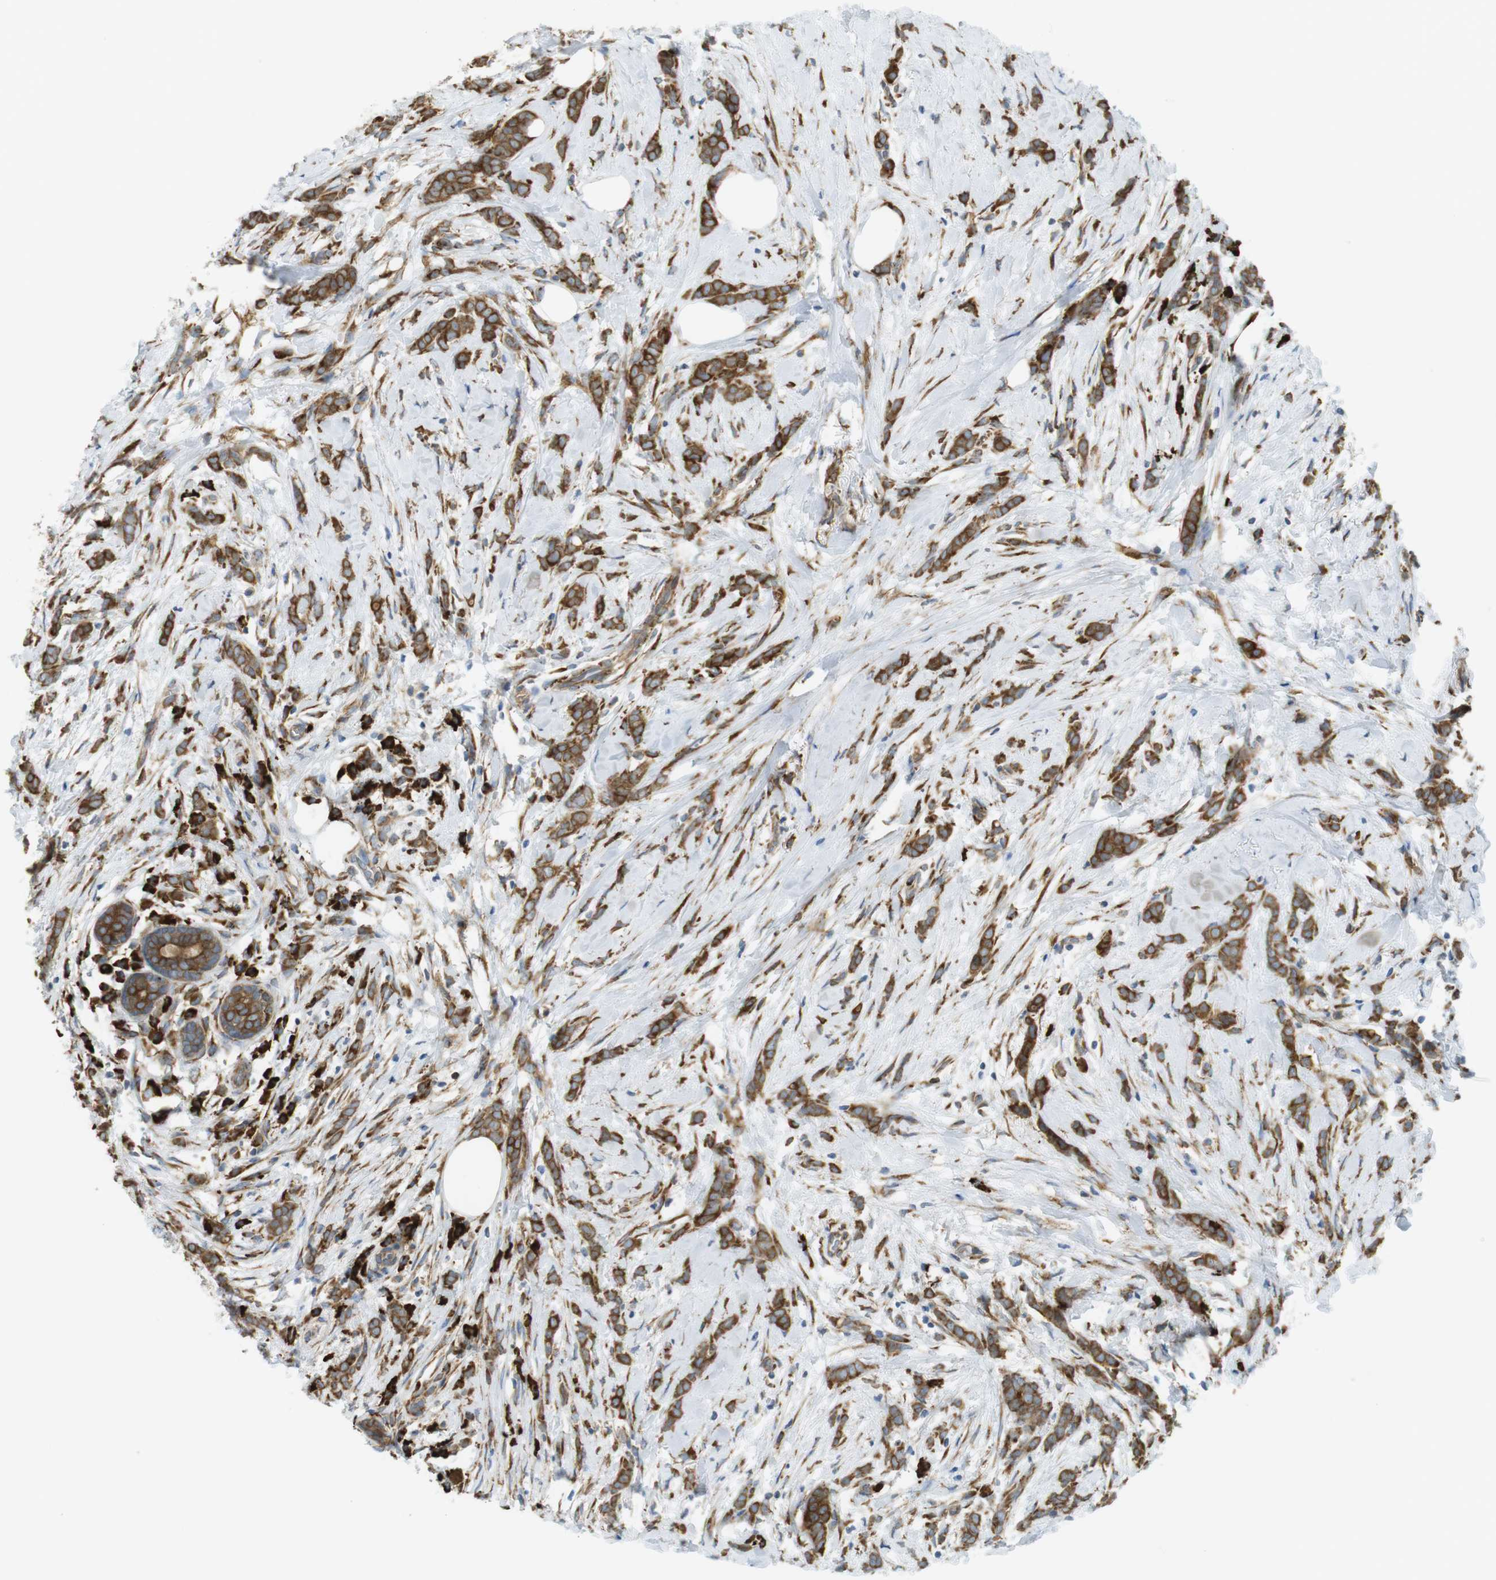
{"staining": {"intensity": "strong", "quantity": ">75%", "location": "cytoplasmic/membranous"}, "tissue": "breast cancer", "cell_type": "Tumor cells", "image_type": "cancer", "snomed": [{"axis": "morphology", "description": "Lobular carcinoma, in situ"}, {"axis": "morphology", "description": "Lobular carcinoma"}, {"axis": "topography", "description": "Breast"}], "caption": "IHC histopathology image of neoplastic tissue: breast lobular carcinoma stained using immunohistochemistry (IHC) displays high levels of strong protein expression localized specifically in the cytoplasmic/membranous of tumor cells, appearing as a cytoplasmic/membranous brown color.", "gene": "MBOAT2", "patient": {"sex": "female", "age": 41}}